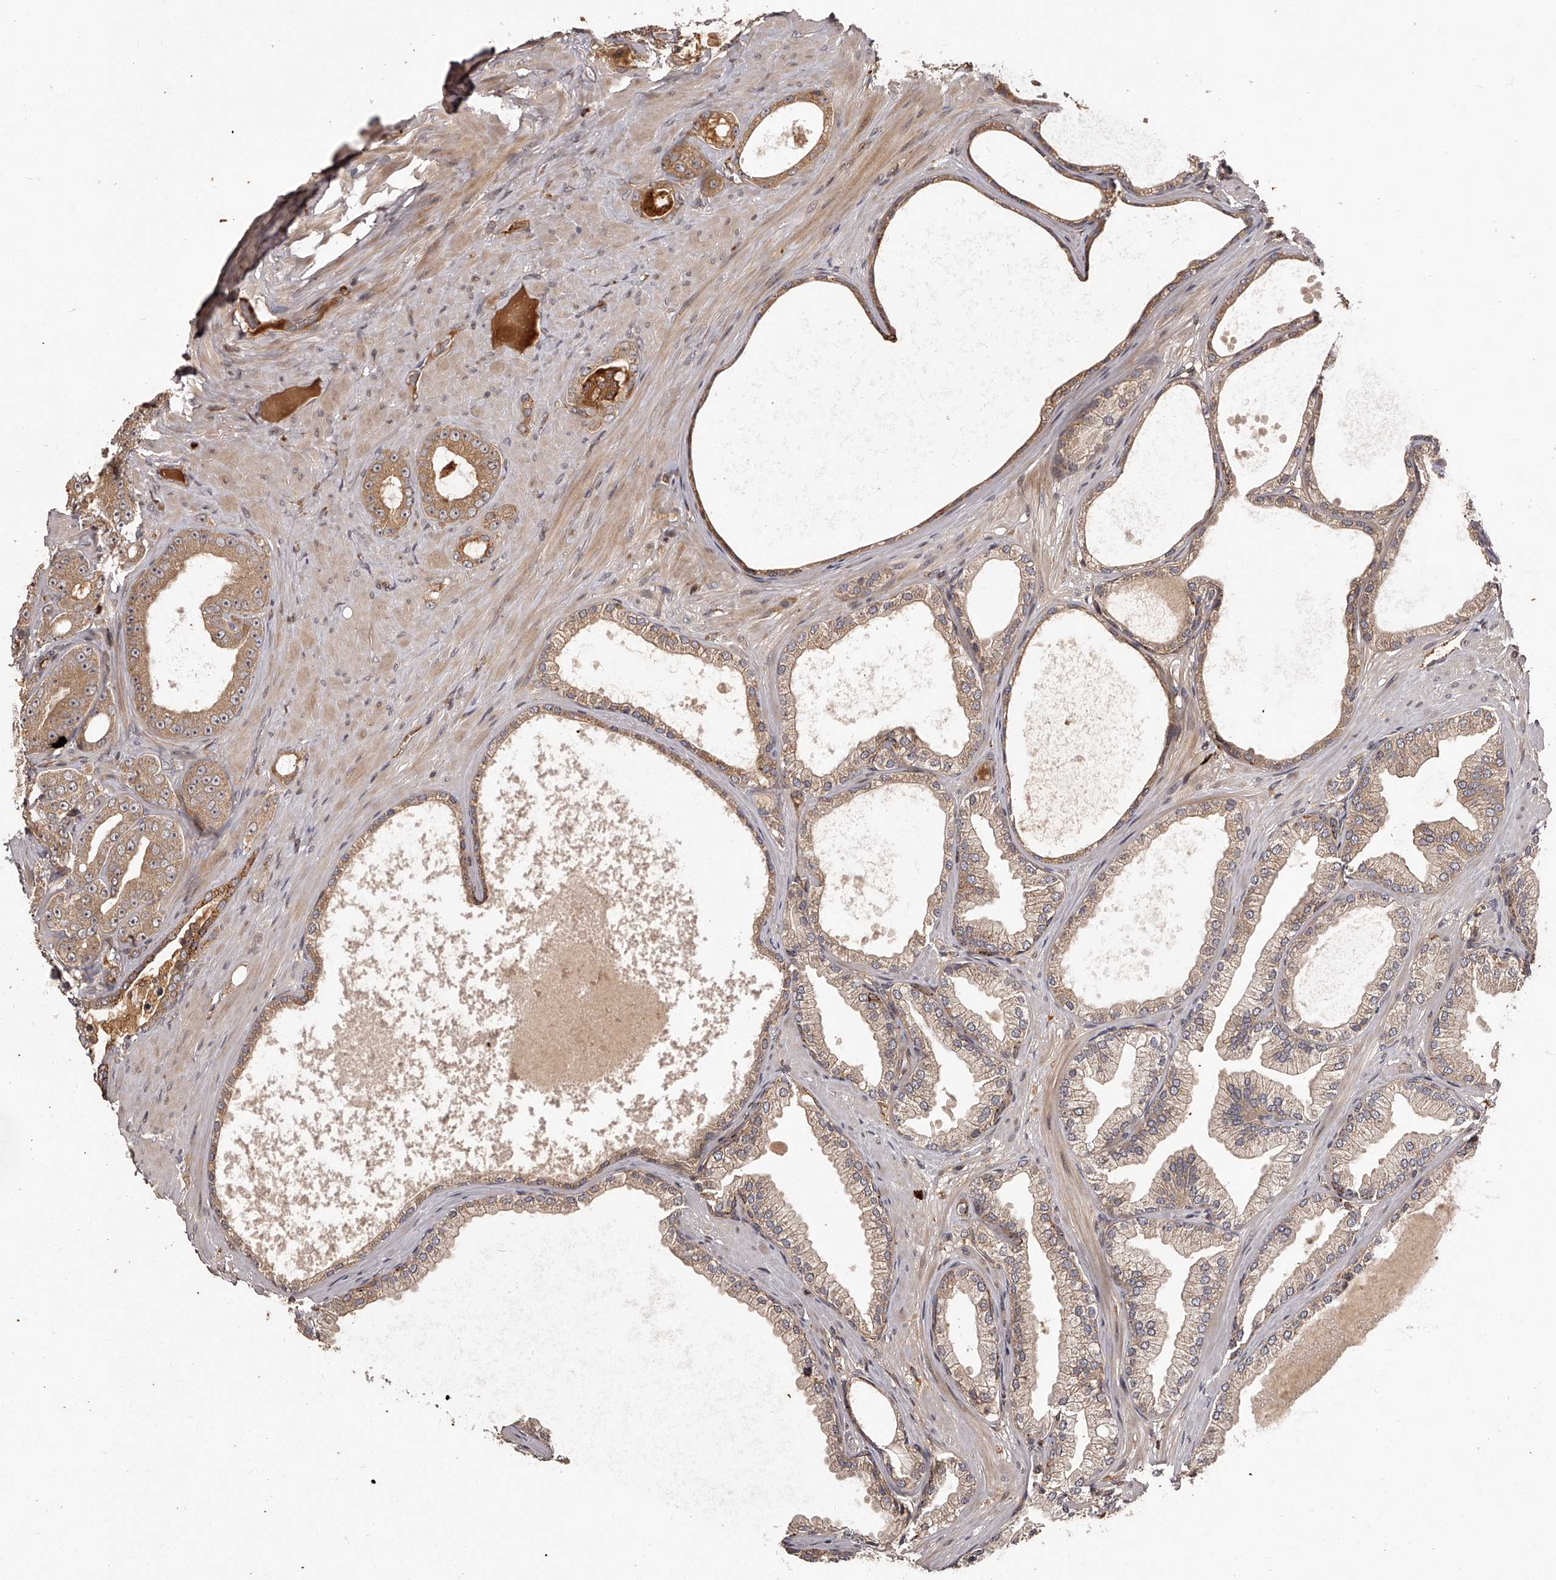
{"staining": {"intensity": "weak", "quantity": ">75%", "location": "cytoplasmic/membranous"}, "tissue": "prostate cancer", "cell_type": "Tumor cells", "image_type": "cancer", "snomed": [{"axis": "morphology", "description": "Adenocarcinoma, Low grade"}, {"axis": "topography", "description": "Prostate"}], "caption": "Approximately >75% of tumor cells in adenocarcinoma (low-grade) (prostate) exhibit weak cytoplasmic/membranous protein staining as visualized by brown immunohistochemical staining.", "gene": "CRYZL1", "patient": {"sex": "male", "age": 63}}